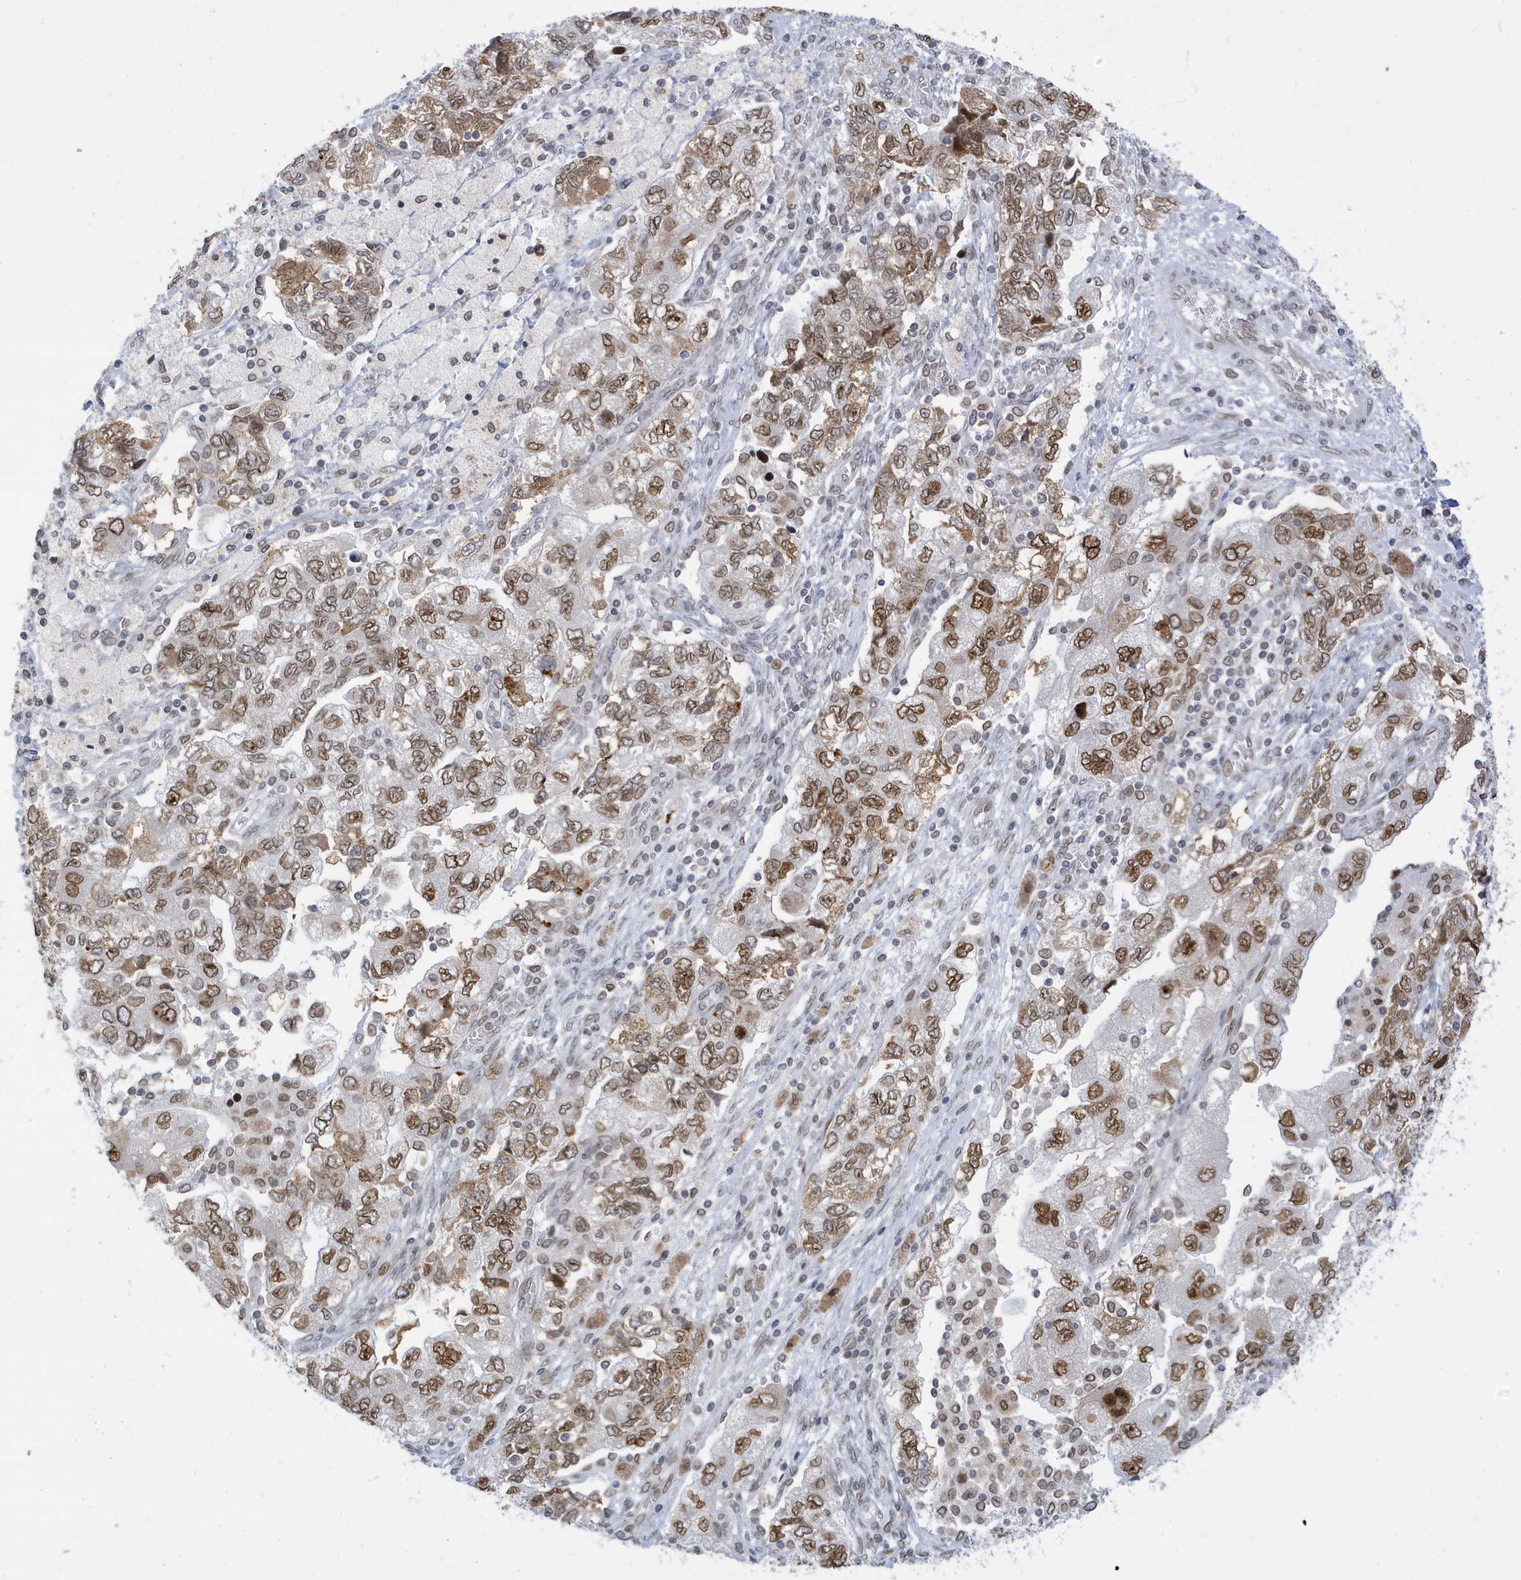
{"staining": {"intensity": "moderate", "quantity": ">75%", "location": "cytoplasmic/membranous,nuclear"}, "tissue": "ovarian cancer", "cell_type": "Tumor cells", "image_type": "cancer", "snomed": [{"axis": "morphology", "description": "Carcinoma, NOS"}, {"axis": "morphology", "description": "Cystadenocarcinoma, serous, NOS"}, {"axis": "topography", "description": "Ovary"}], "caption": "Protein expression analysis of human ovarian serous cystadenocarcinoma reveals moderate cytoplasmic/membranous and nuclear staining in approximately >75% of tumor cells.", "gene": "PCYT1A", "patient": {"sex": "female", "age": 69}}